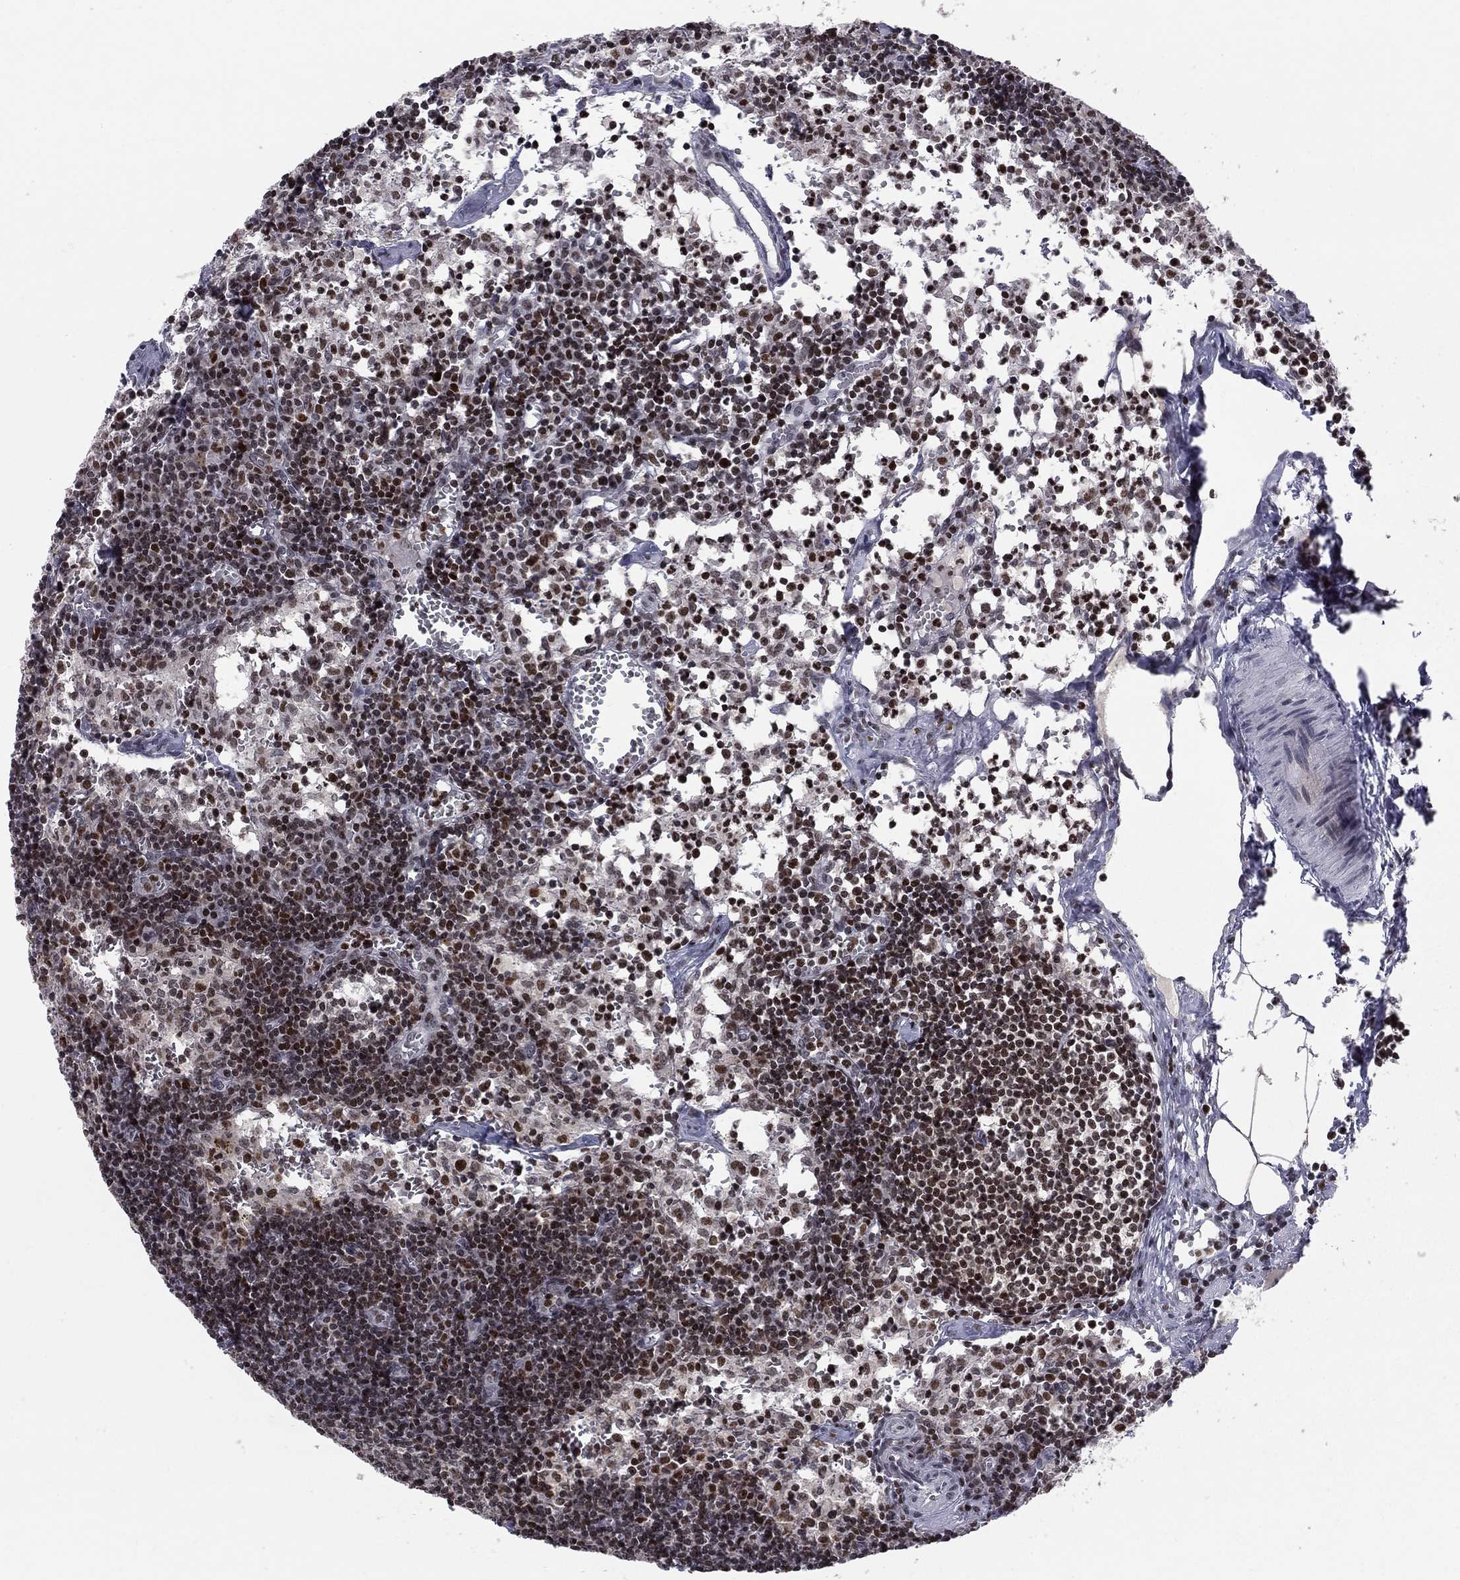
{"staining": {"intensity": "strong", "quantity": ">75%", "location": "nuclear"}, "tissue": "lymph node", "cell_type": "Non-germinal center cells", "image_type": "normal", "snomed": [{"axis": "morphology", "description": "Normal tissue, NOS"}, {"axis": "topography", "description": "Lymph node"}], "caption": "Protein expression analysis of benign human lymph node reveals strong nuclear expression in about >75% of non-germinal center cells. (Stains: DAB (3,3'-diaminobenzidine) in brown, nuclei in blue, Microscopy: brightfield microscopy at high magnification).", "gene": "RNASEH2C", "patient": {"sex": "female", "age": 52}}